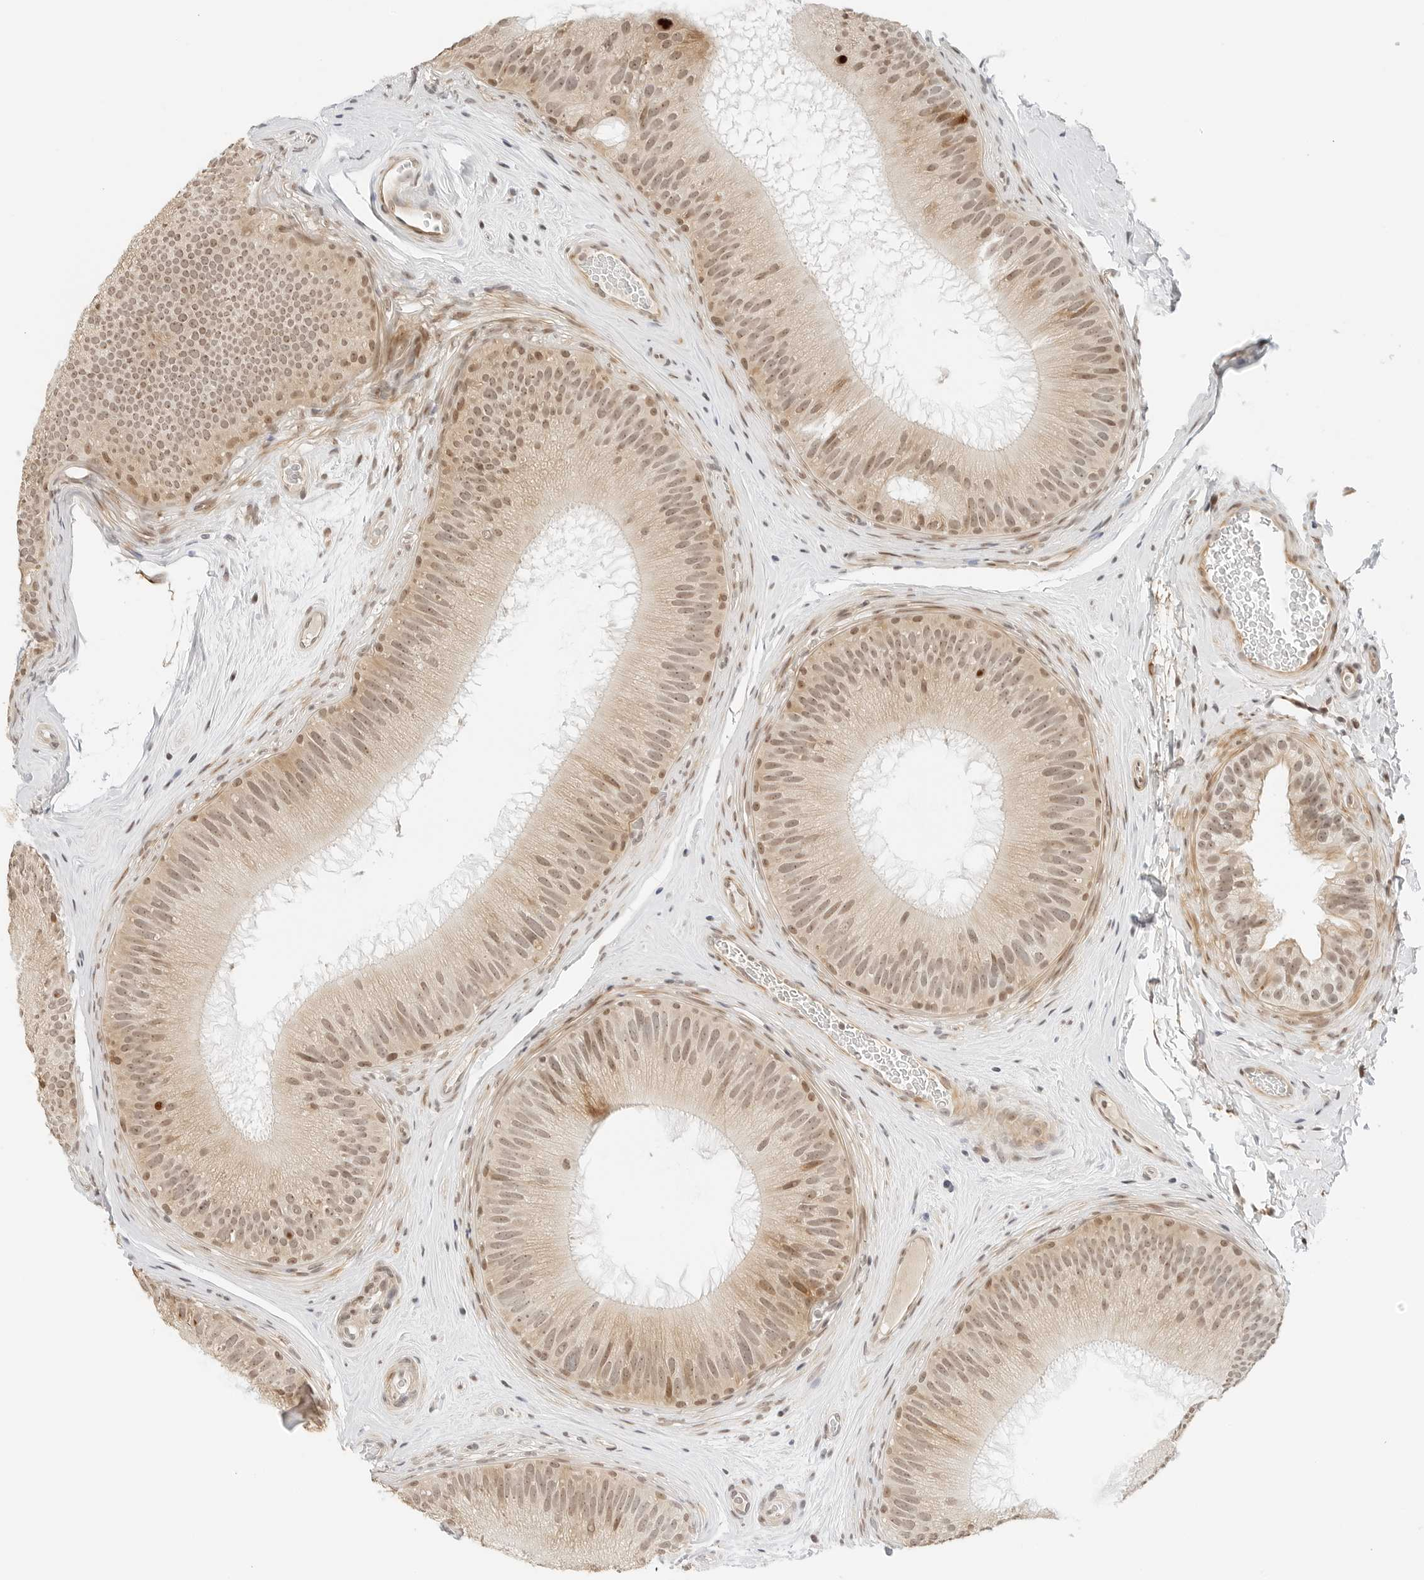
{"staining": {"intensity": "moderate", "quantity": "25%-75%", "location": "cytoplasmic/membranous,nuclear"}, "tissue": "epididymis", "cell_type": "Glandular cells", "image_type": "normal", "snomed": [{"axis": "morphology", "description": "Normal tissue, NOS"}, {"axis": "topography", "description": "Epididymis"}], "caption": "Protein analysis of unremarkable epididymis shows moderate cytoplasmic/membranous,nuclear positivity in about 25%-75% of glandular cells. Using DAB (brown) and hematoxylin (blue) stains, captured at high magnification using brightfield microscopy.", "gene": "NEO1", "patient": {"sex": "male", "age": 45}}